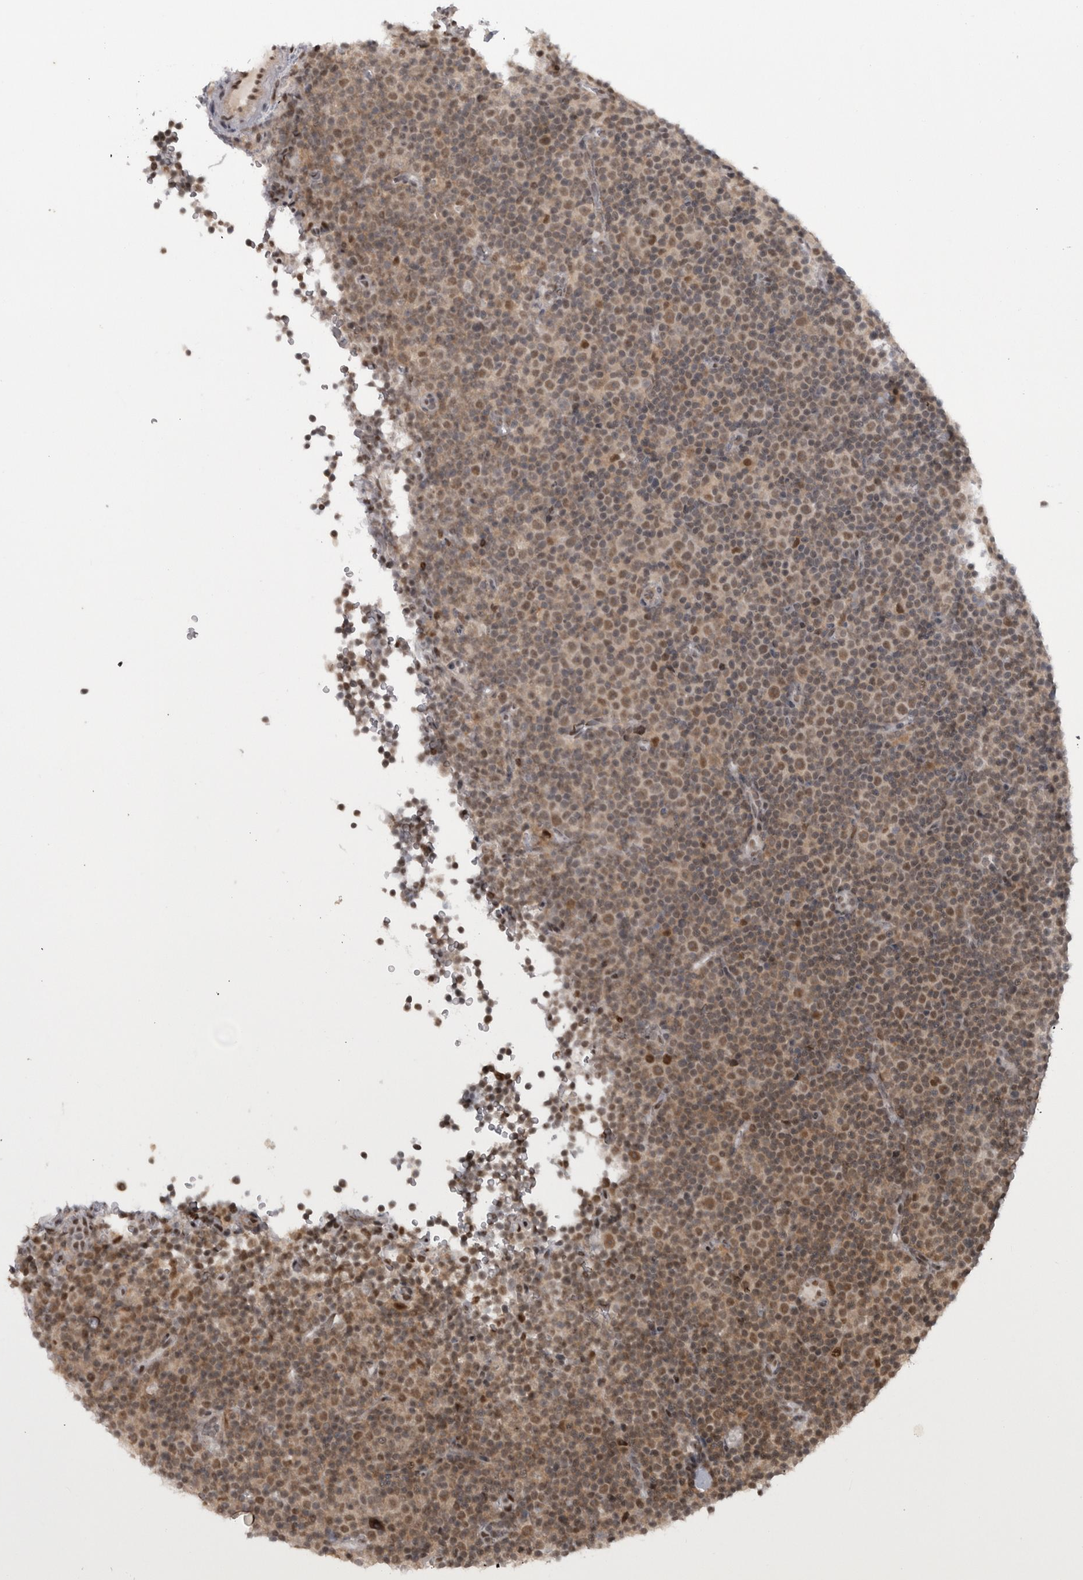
{"staining": {"intensity": "moderate", "quantity": ">75%", "location": "nuclear"}, "tissue": "lymphoma", "cell_type": "Tumor cells", "image_type": "cancer", "snomed": [{"axis": "morphology", "description": "Malignant lymphoma, non-Hodgkin's type, Low grade"}, {"axis": "topography", "description": "Lymph node"}], "caption": "There is medium levels of moderate nuclear expression in tumor cells of malignant lymphoma, non-Hodgkin's type (low-grade), as demonstrated by immunohistochemical staining (brown color).", "gene": "MICU3", "patient": {"sex": "female", "age": 67}}